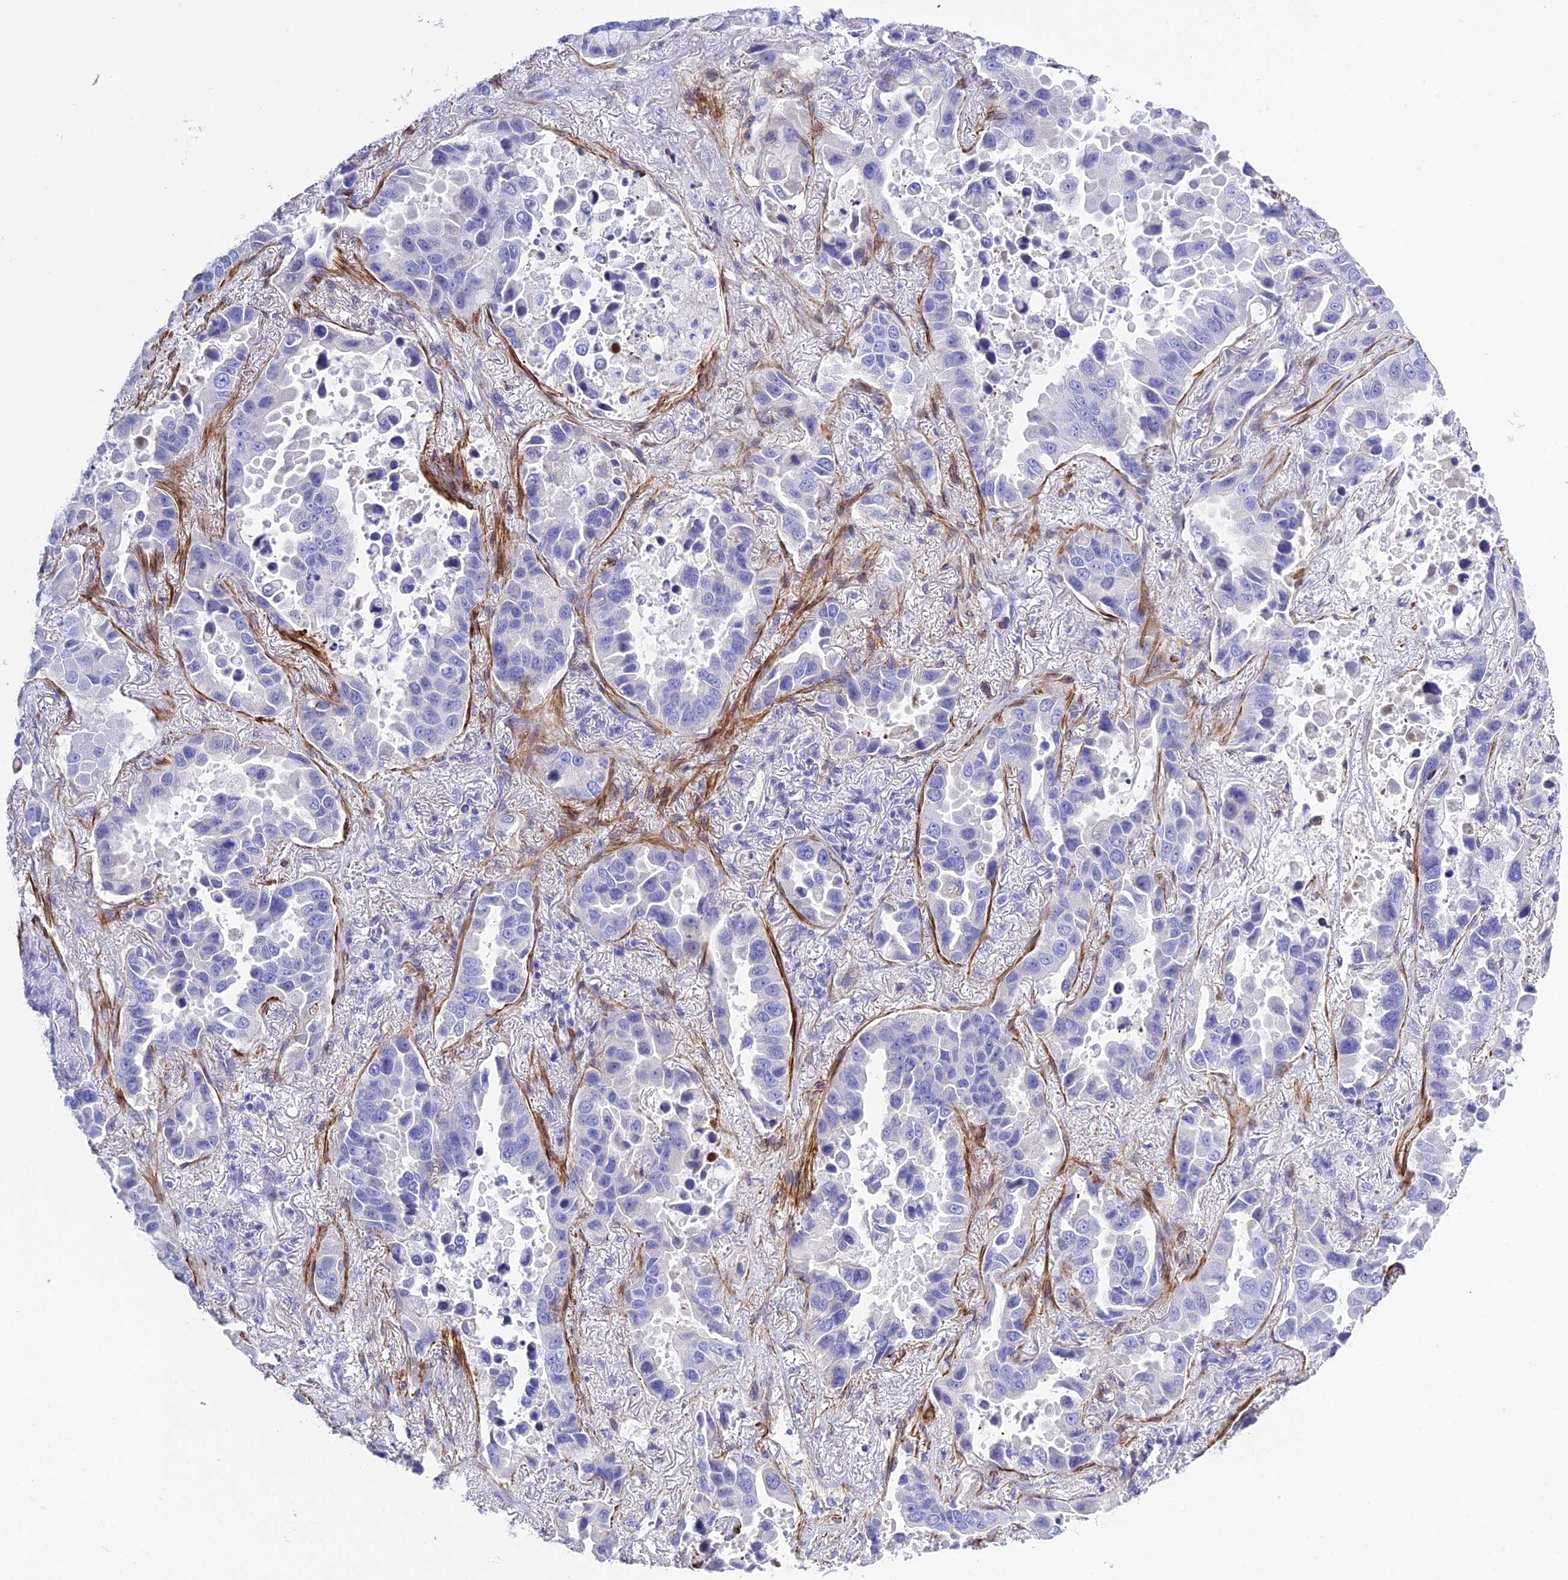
{"staining": {"intensity": "negative", "quantity": "none", "location": "none"}, "tissue": "lung cancer", "cell_type": "Tumor cells", "image_type": "cancer", "snomed": [{"axis": "morphology", "description": "Adenocarcinoma, NOS"}, {"axis": "topography", "description": "Lung"}], "caption": "Tumor cells show no significant expression in lung adenocarcinoma.", "gene": "FRA10AC1", "patient": {"sex": "male", "age": 64}}